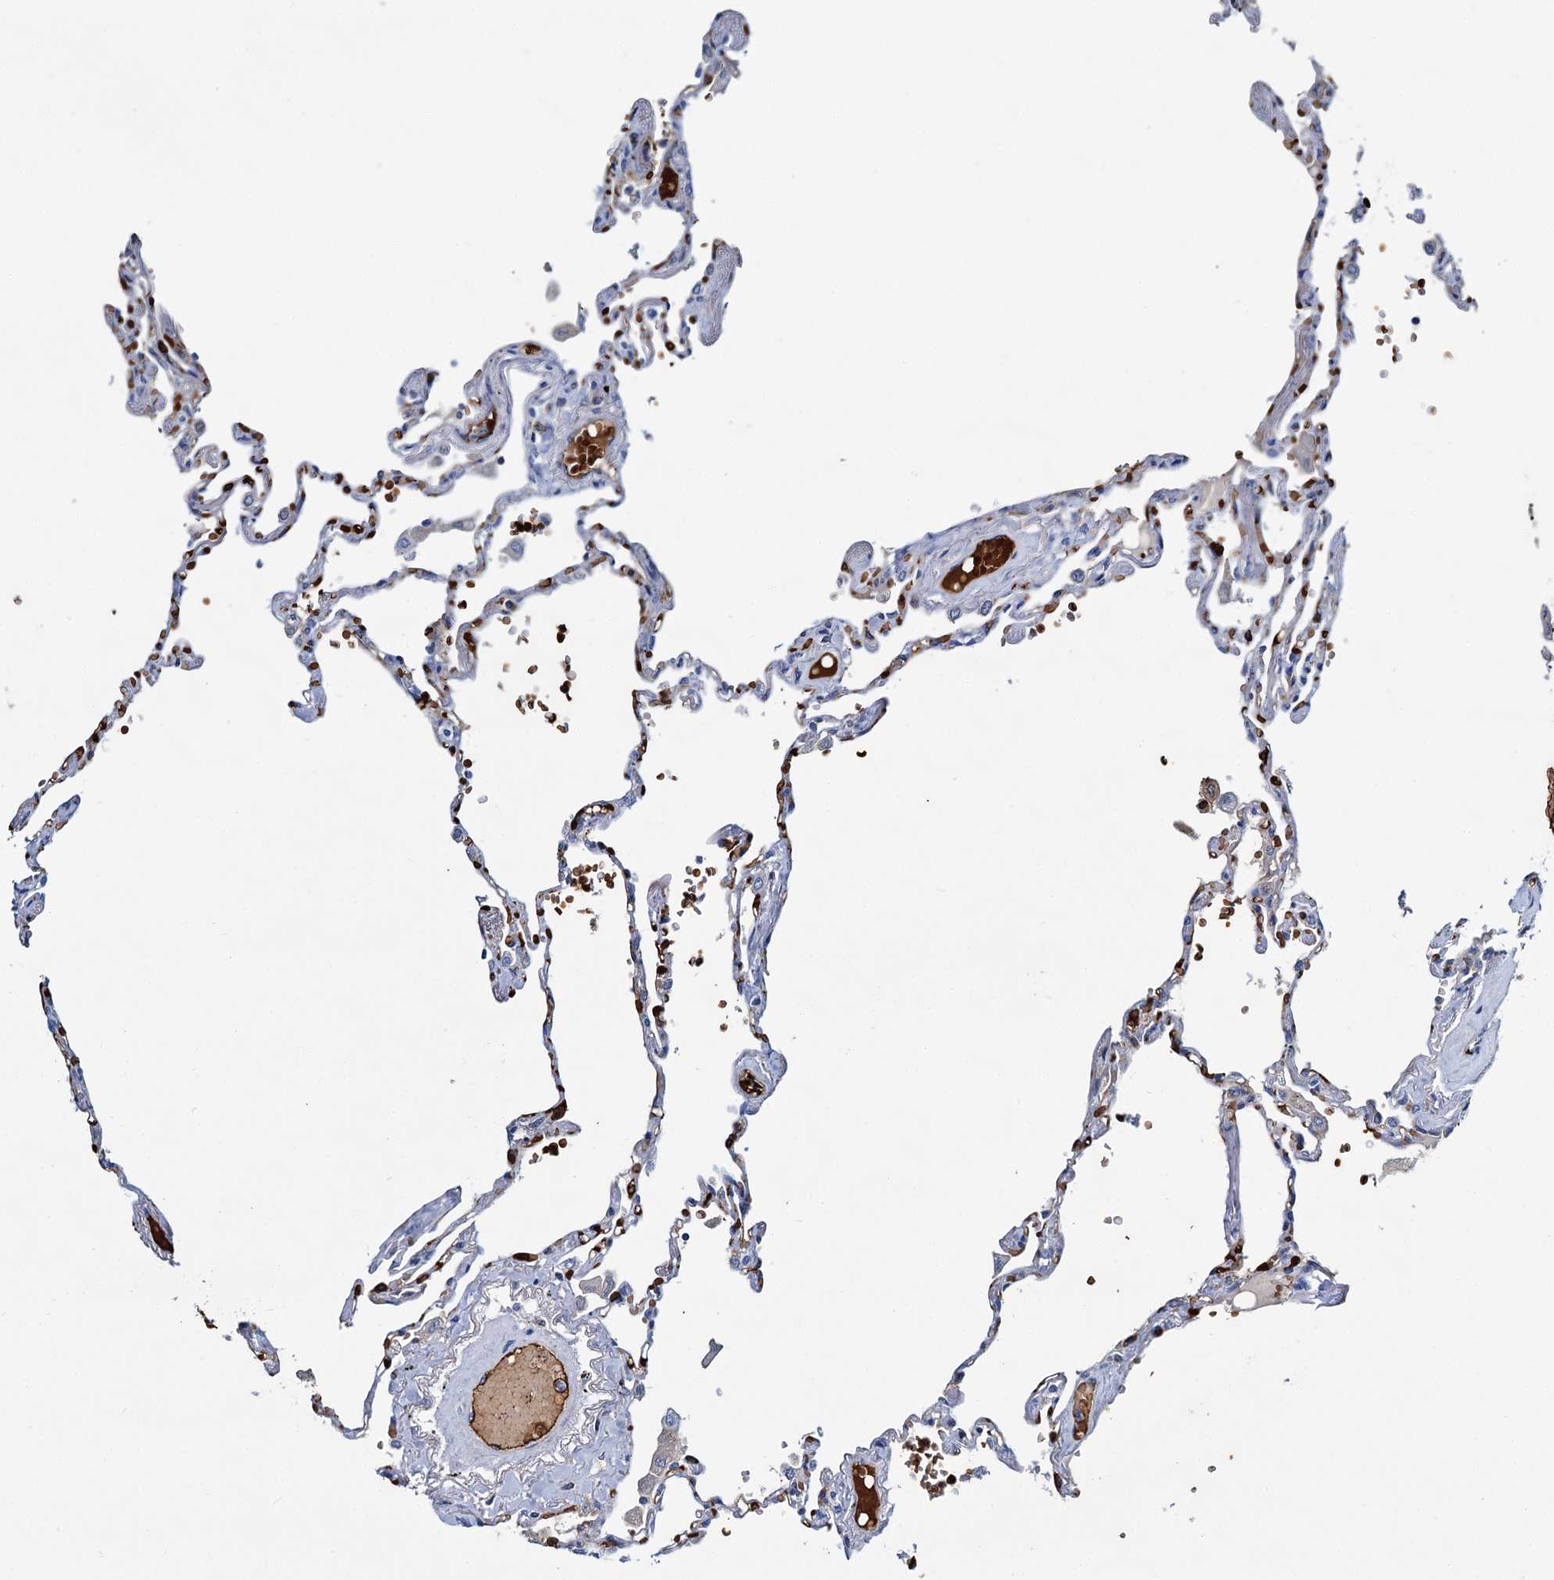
{"staining": {"intensity": "negative", "quantity": "none", "location": "none"}, "tissue": "lung", "cell_type": "Alveolar cells", "image_type": "normal", "snomed": [{"axis": "morphology", "description": "Normal tissue, NOS"}, {"axis": "topography", "description": "Lung"}], "caption": "The micrograph shows no staining of alveolar cells in normal lung.", "gene": "ATG2A", "patient": {"sex": "female", "age": 67}}